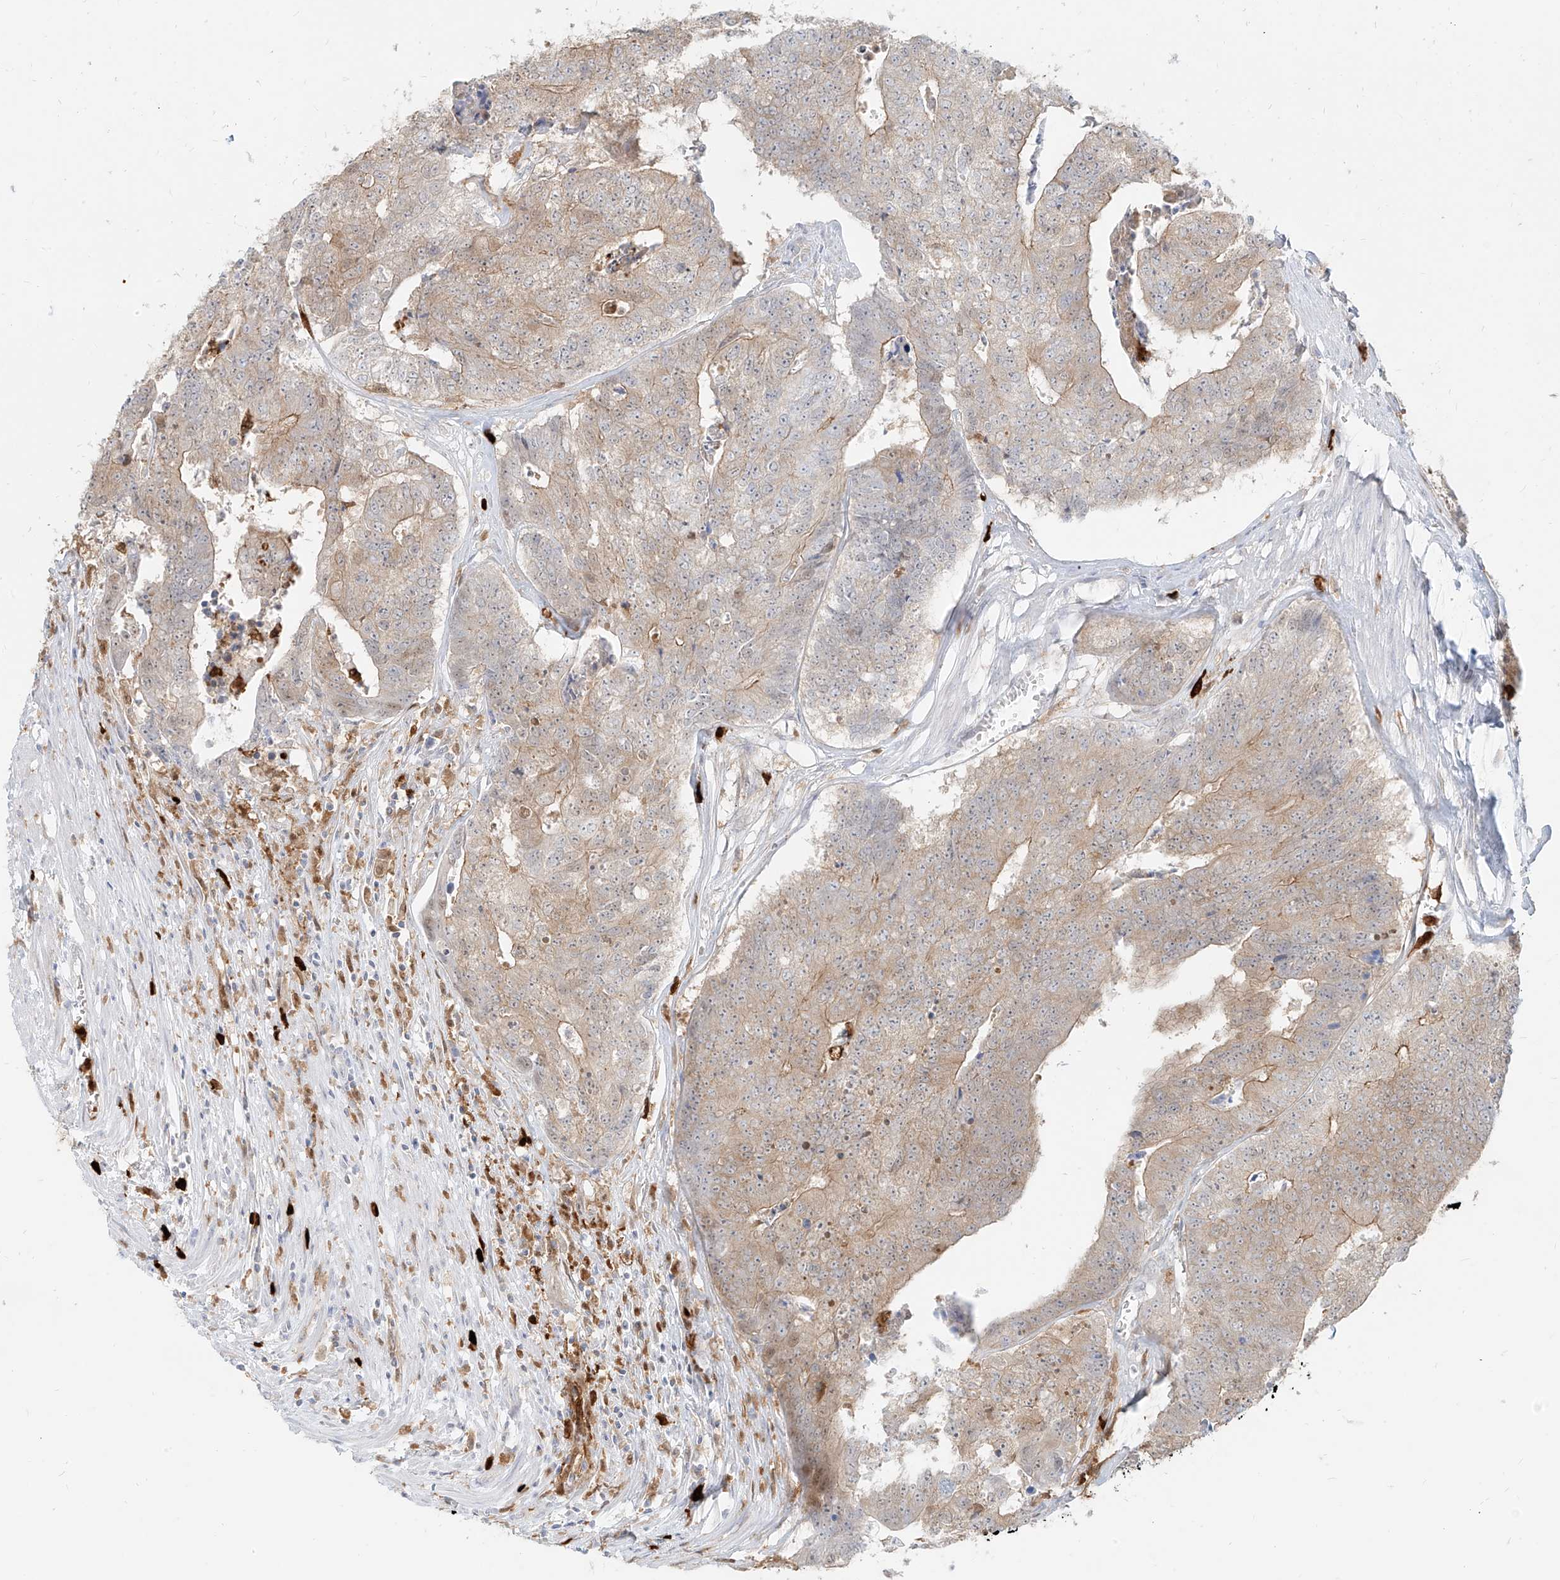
{"staining": {"intensity": "weak", "quantity": "25%-75%", "location": "cytoplasmic/membranous"}, "tissue": "colorectal cancer", "cell_type": "Tumor cells", "image_type": "cancer", "snomed": [{"axis": "morphology", "description": "Adenocarcinoma, NOS"}, {"axis": "topography", "description": "Colon"}], "caption": "Adenocarcinoma (colorectal) stained with a brown dye reveals weak cytoplasmic/membranous positive expression in approximately 25%-75% of tumor cells.", "gene": "PGD", "patient": {"sex": "female", "age": 67}}